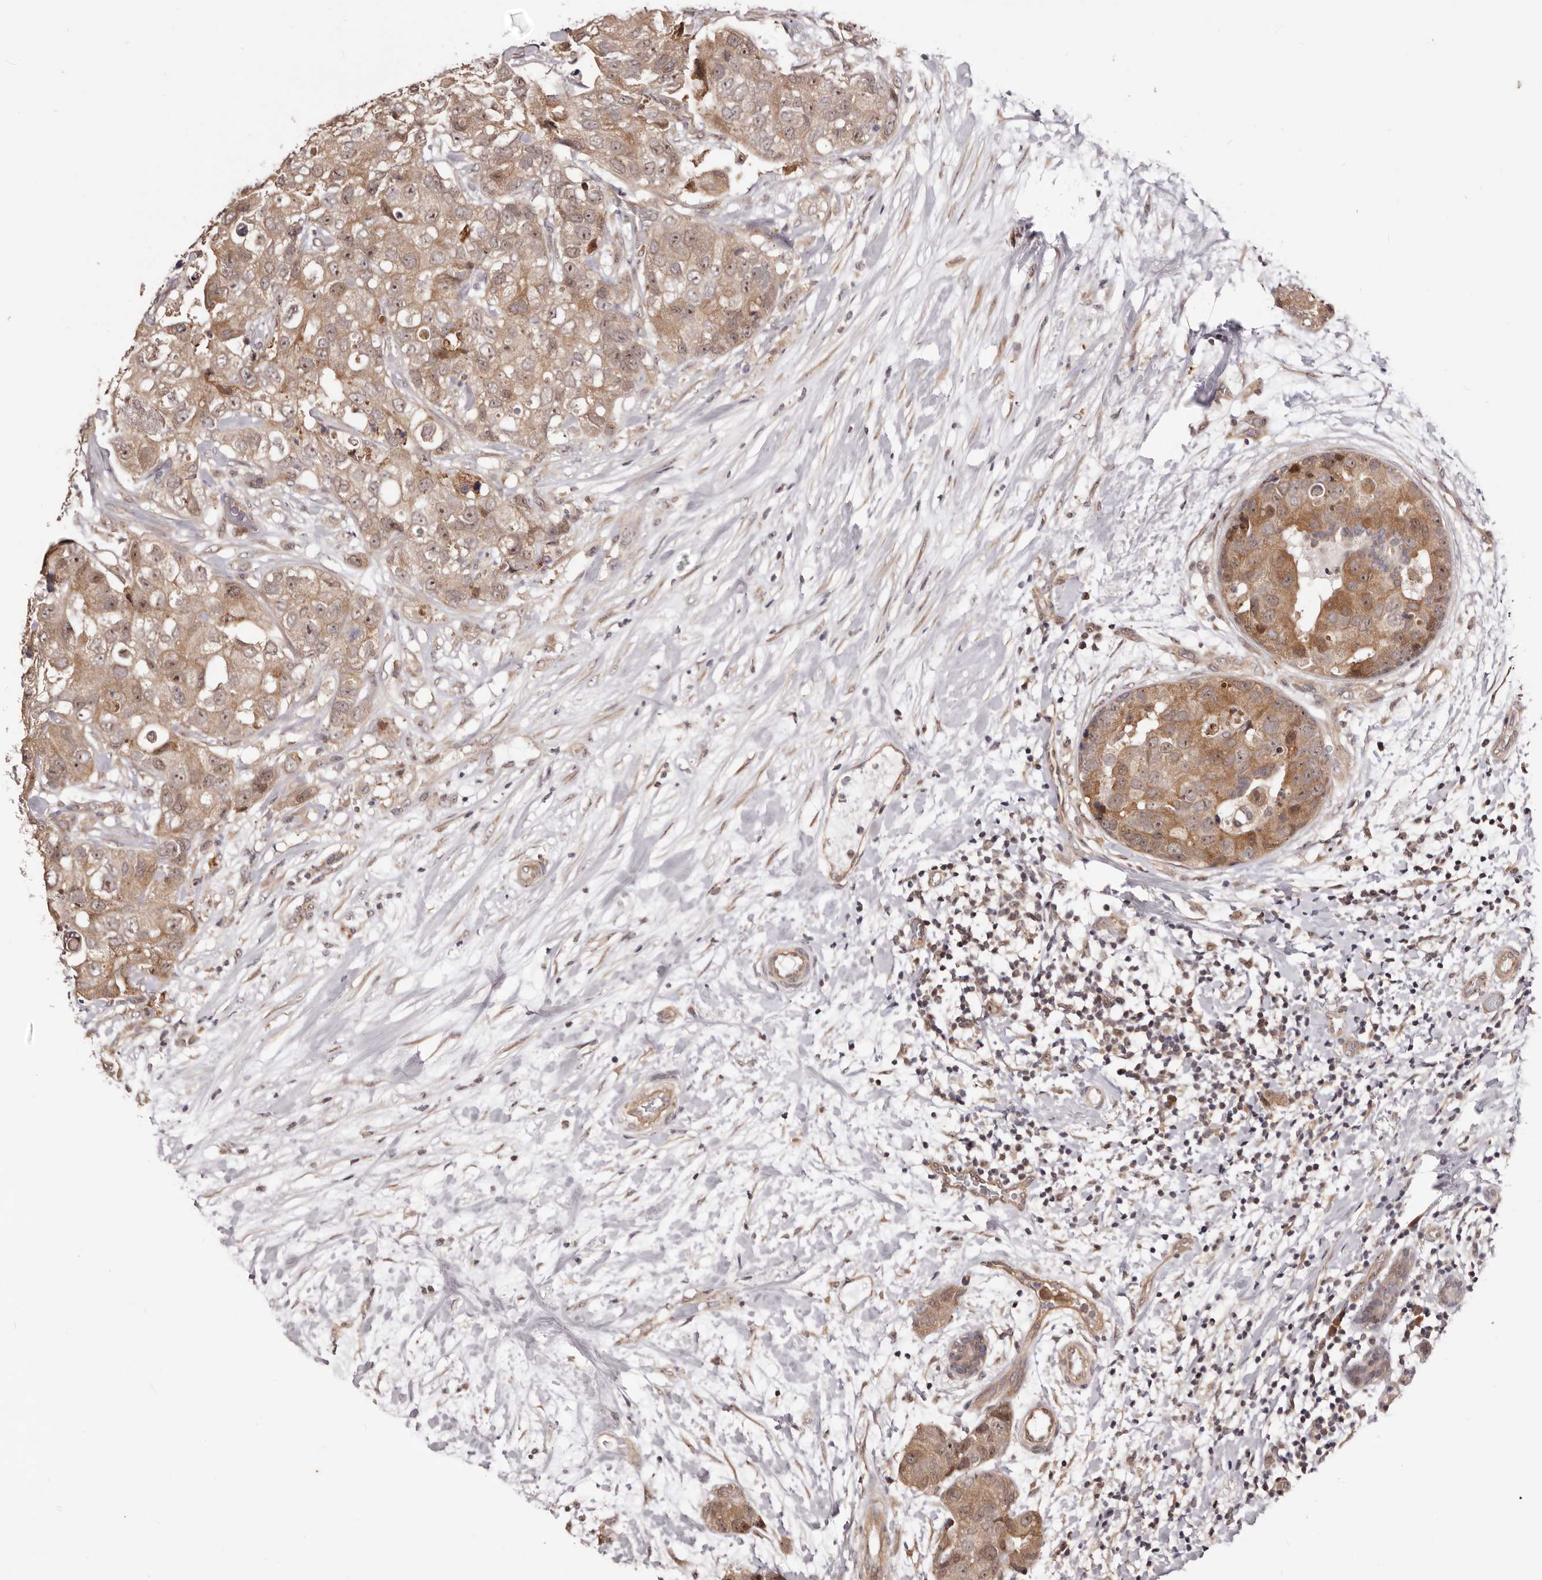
{"staining": {"intensity": "moderate", "quantity": ">75%", "location": "cytoplasmic/membranous,nuclear"}, "tissue": "breast cancer", "cell_type": "Tumor cells", "image_type": "cancer", "snomed": [{"axis": "morphology", "description": "Duct carcinoma"}, {"axis": "topography", "description": "Breast"}], "caption": "Brown immunohistochemical staining in invasive ductal carcinoma (breast) demonstrates moderate cytoplasmic/membranous and nuclear staining in approximately >75% of tumor cells.", "gene": "NOL12", "patient": {"sex": "female", "age": 62}}